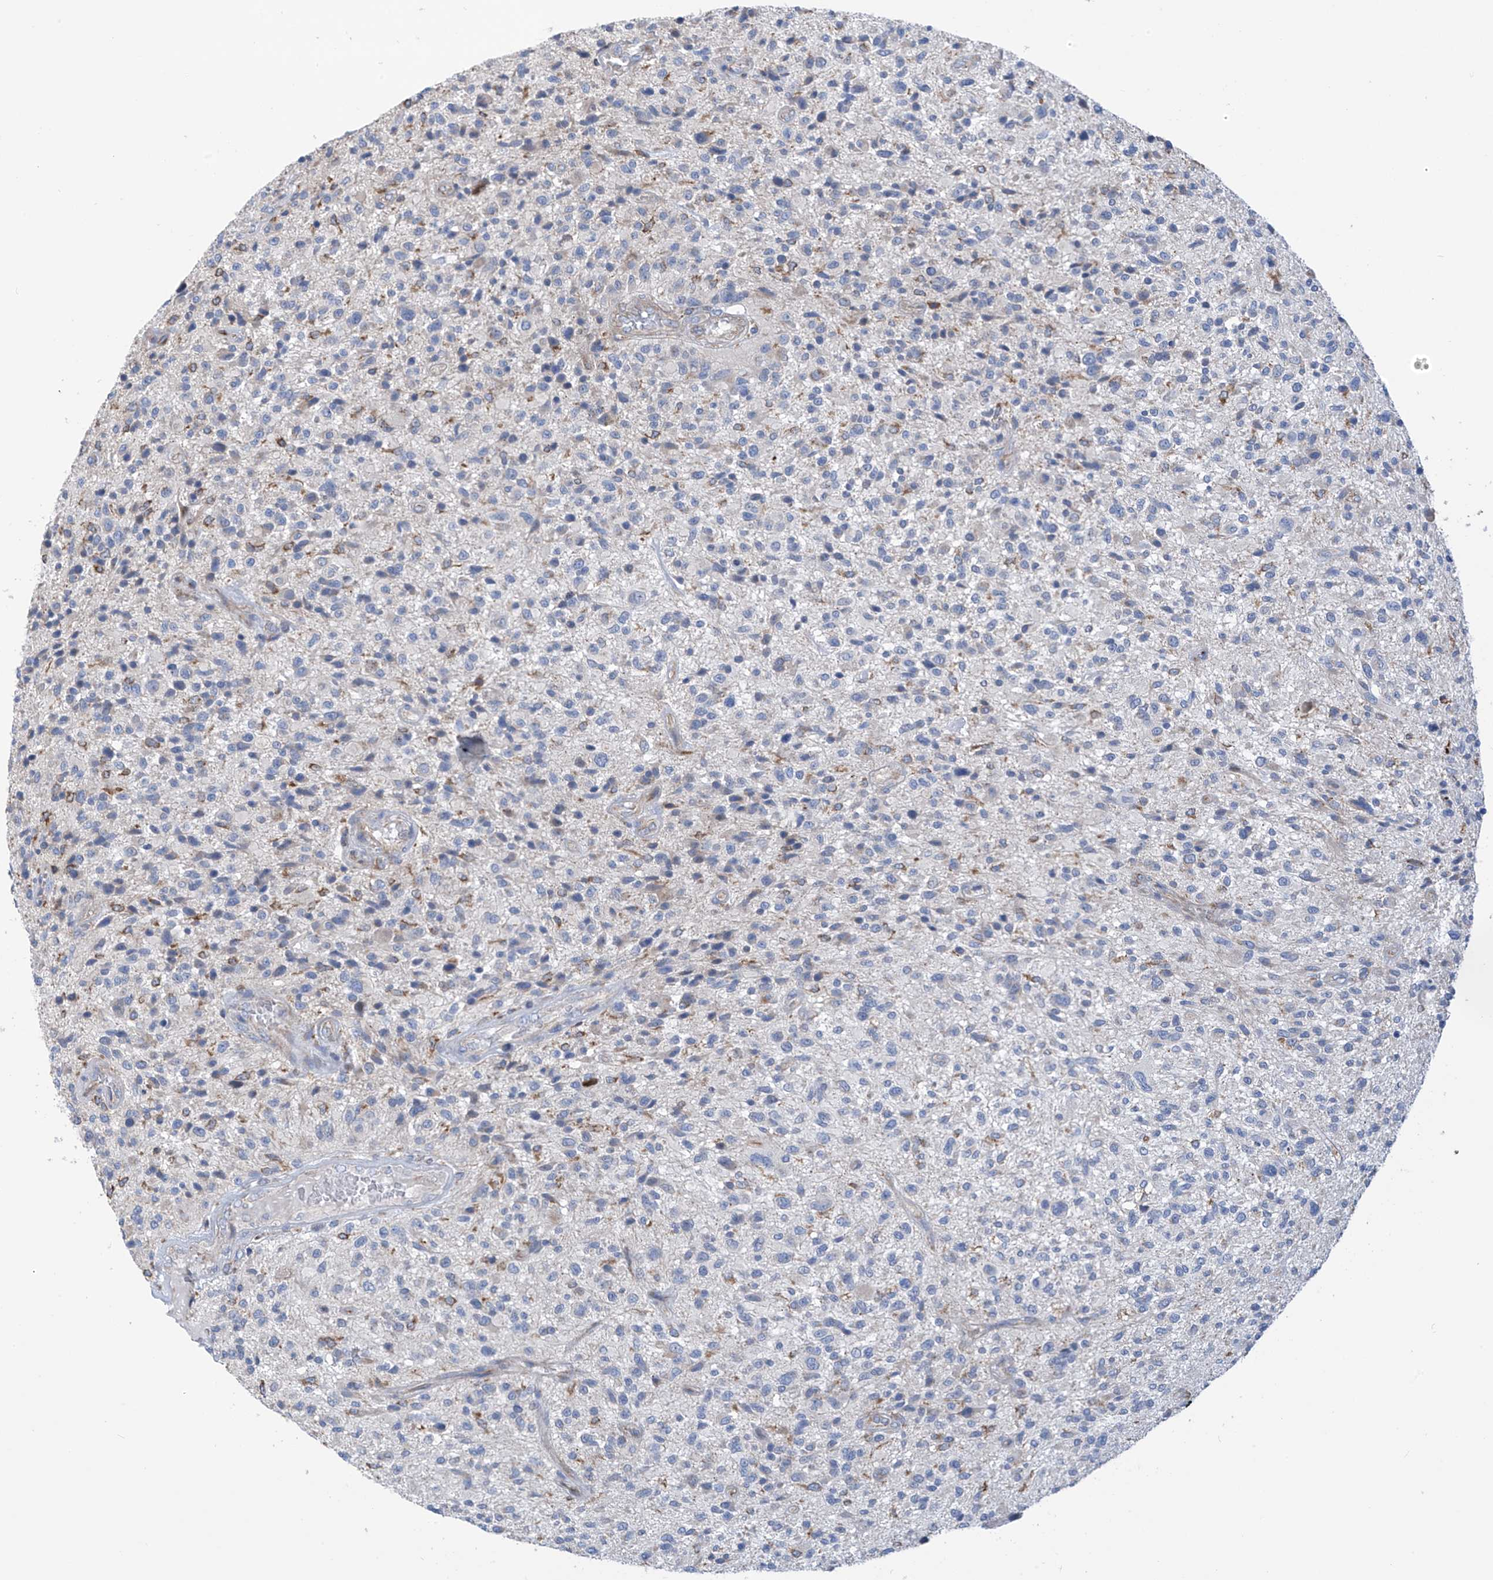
{"staining": {"intensity": "moderate", "quantity": "<25%", "location": "cytoplasmic/membranous"}, "tissue": "glioma", "cell_type": "Tumor cells", "image_type": "cancer", "snomed": [{"axis": "morphology", "description": "Glioma, malignant, High grade"}, {"axis": "topography", "description": "Brain"}], "caption": "Malignant glioma (high-grade) stained for a protein displays moderate cytoplasmic/membranous positivity in tumor cells.", "gene": "EIF5B", "patient": {"sex": "male", "age": 47}}